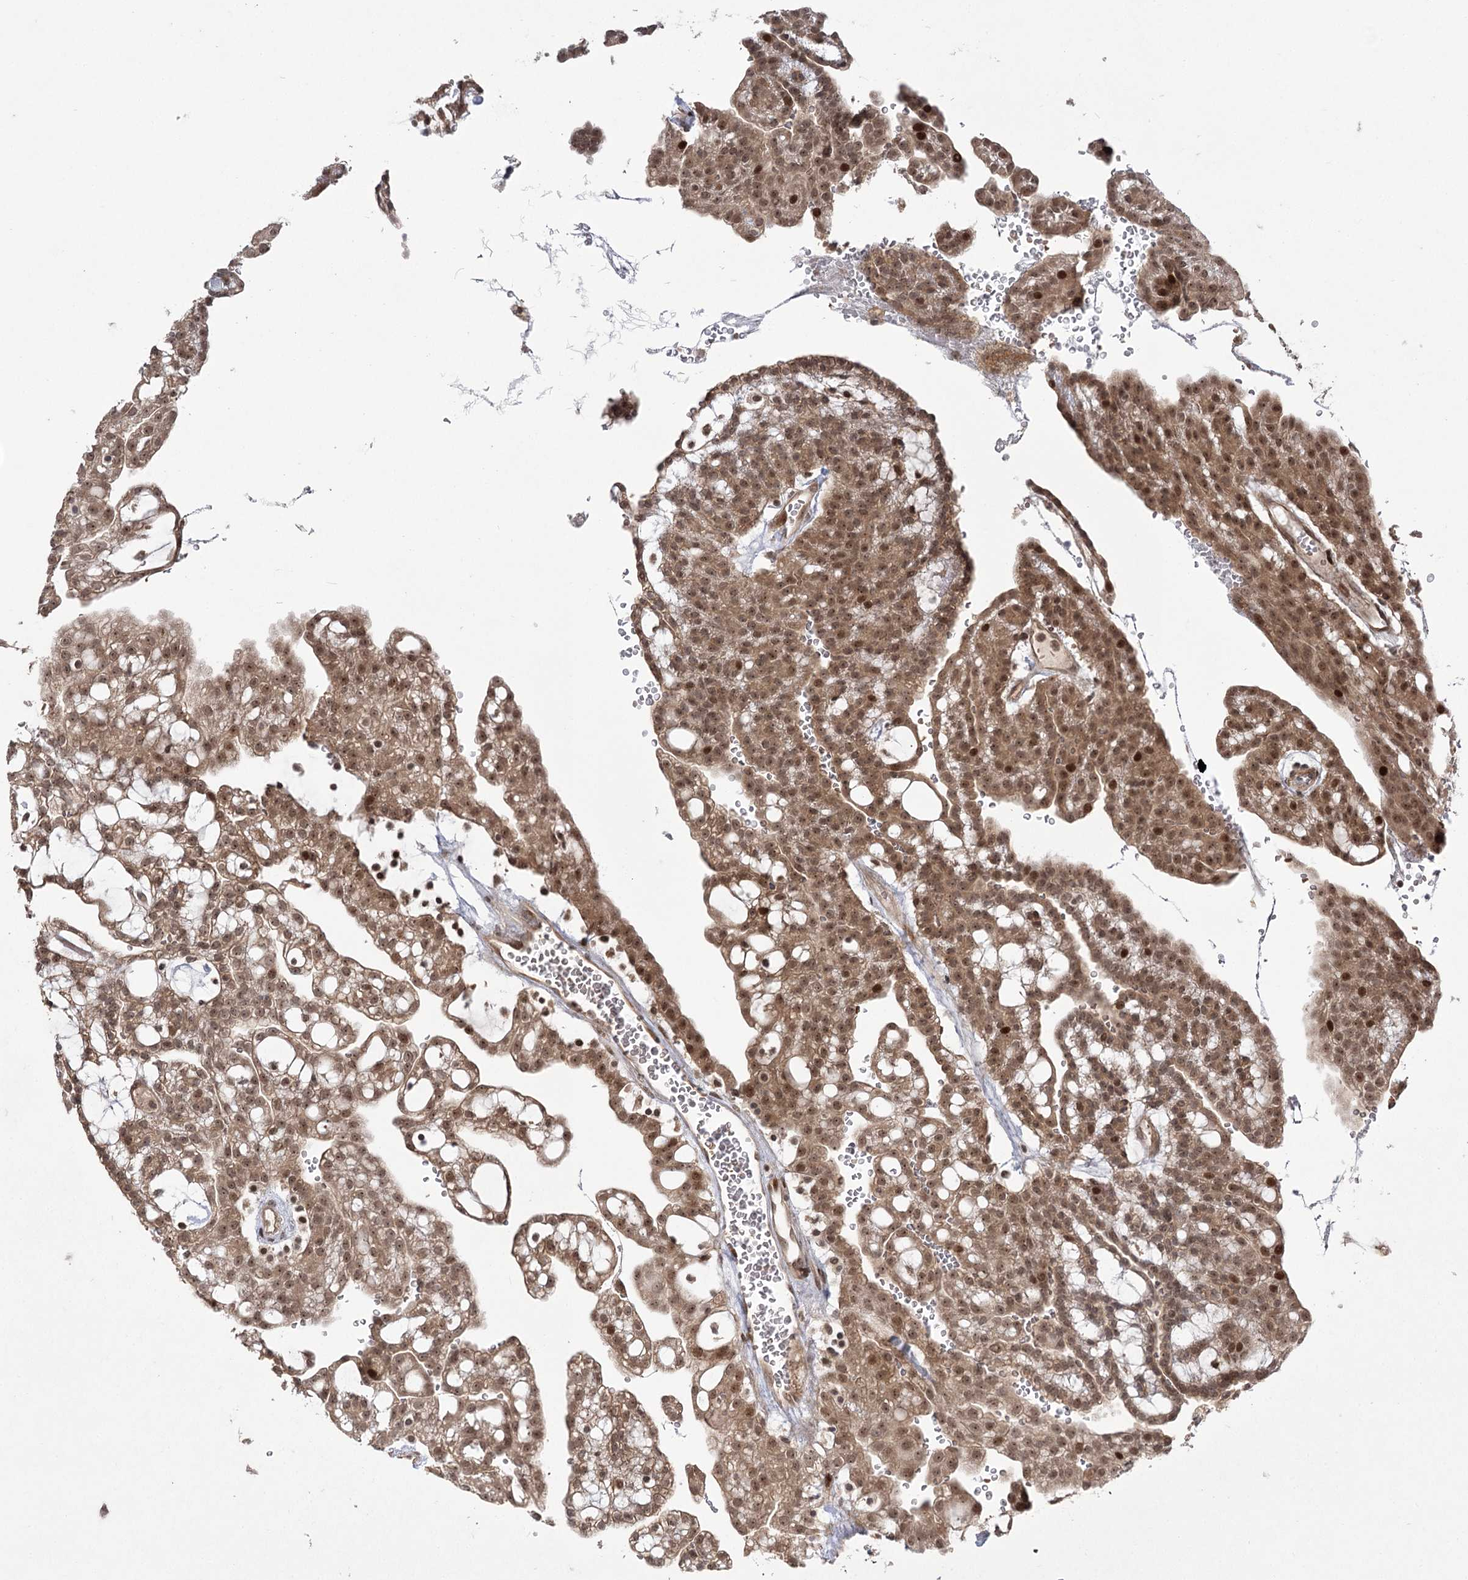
{"staining": {"intensity": "moderate", "quantity": ">75%", "location": "cytoplasmic/membranous,nuclear"}, "tissue": "renal cancer", "cell_type": "Tumor cells", "image_type": "cancer", "snomed": [{"axis": "morphology", "description": "Adenocarcinoma, NOS"}, {"axis": "topography", "description": "Kidney"}], "caption": "Immunohistochemistry (IHC) photomicrograph of neoplastic tissue: renal cancer (adenocarcinoma) stained using IHC reveals medium levels of moderate protein expression localized specifically in the cytoplasmic/membranous and nuclear of tumor cells, appearing as a cytoplasmic/membranous and nuclear brown color.", "gene": "HELQ", "patient": {"sex": "male", "age": 63}}